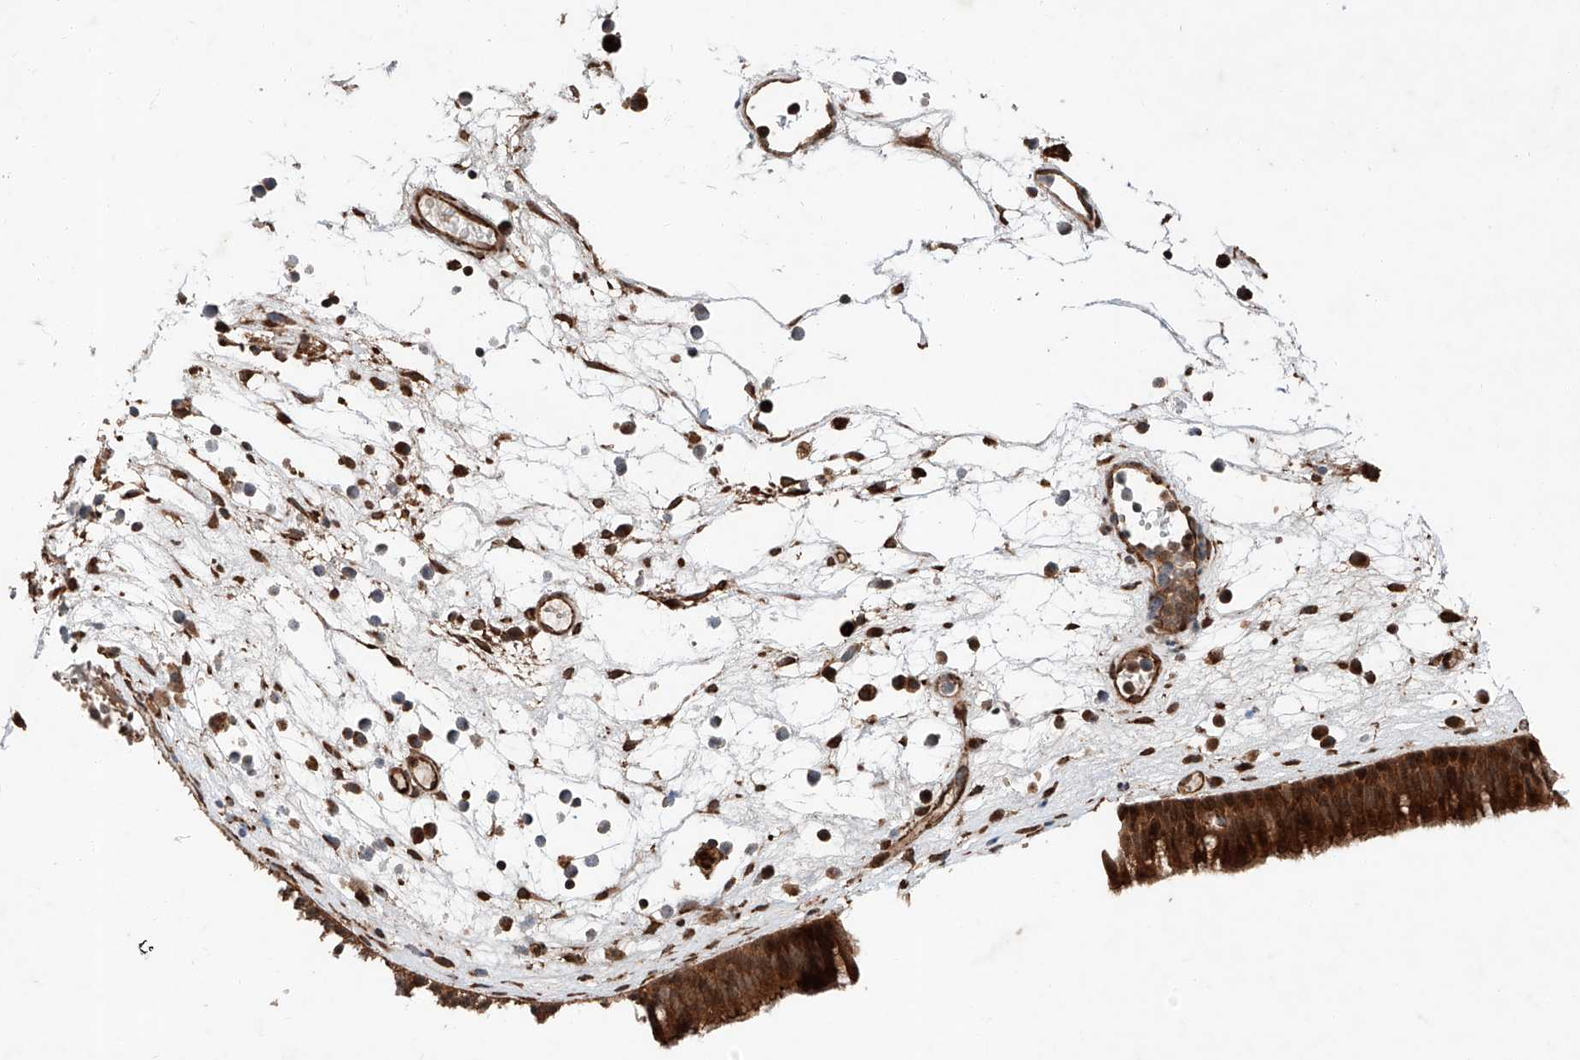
{"staining": {"intensity": "strong", "quantity": ">75%", "location": "cytoplasmic/membranous,nuclear"}, "tissue": "nasopharynx", "cell_type": "Respiratory epithelial cells", "image_type": "normal", "snomed": [{"axis": "morphology", "description": "Normal tissue, NOS"}, {"axis": "morphology", "description": "Inflammation, NOS"}, {"axis": "morphology", "description": "Malignant melanoma, Metastatic site"}, {"axis": "topography", "description": "Nasopharynx"}], "caption": "Protein expression analysis of normal nasopharynx demonstrates strong cytoplasmic/membranous,nuclear expression in approximately >75% of respiratory epithelial cells. The staining was performed using DAB to visualize the protein expression in brown, while the nuclei were stained in blue with hematoxylin (Magnification: 20x).", "gene": "ZFP28", "patient": {"sex": "male", "age": 70}}